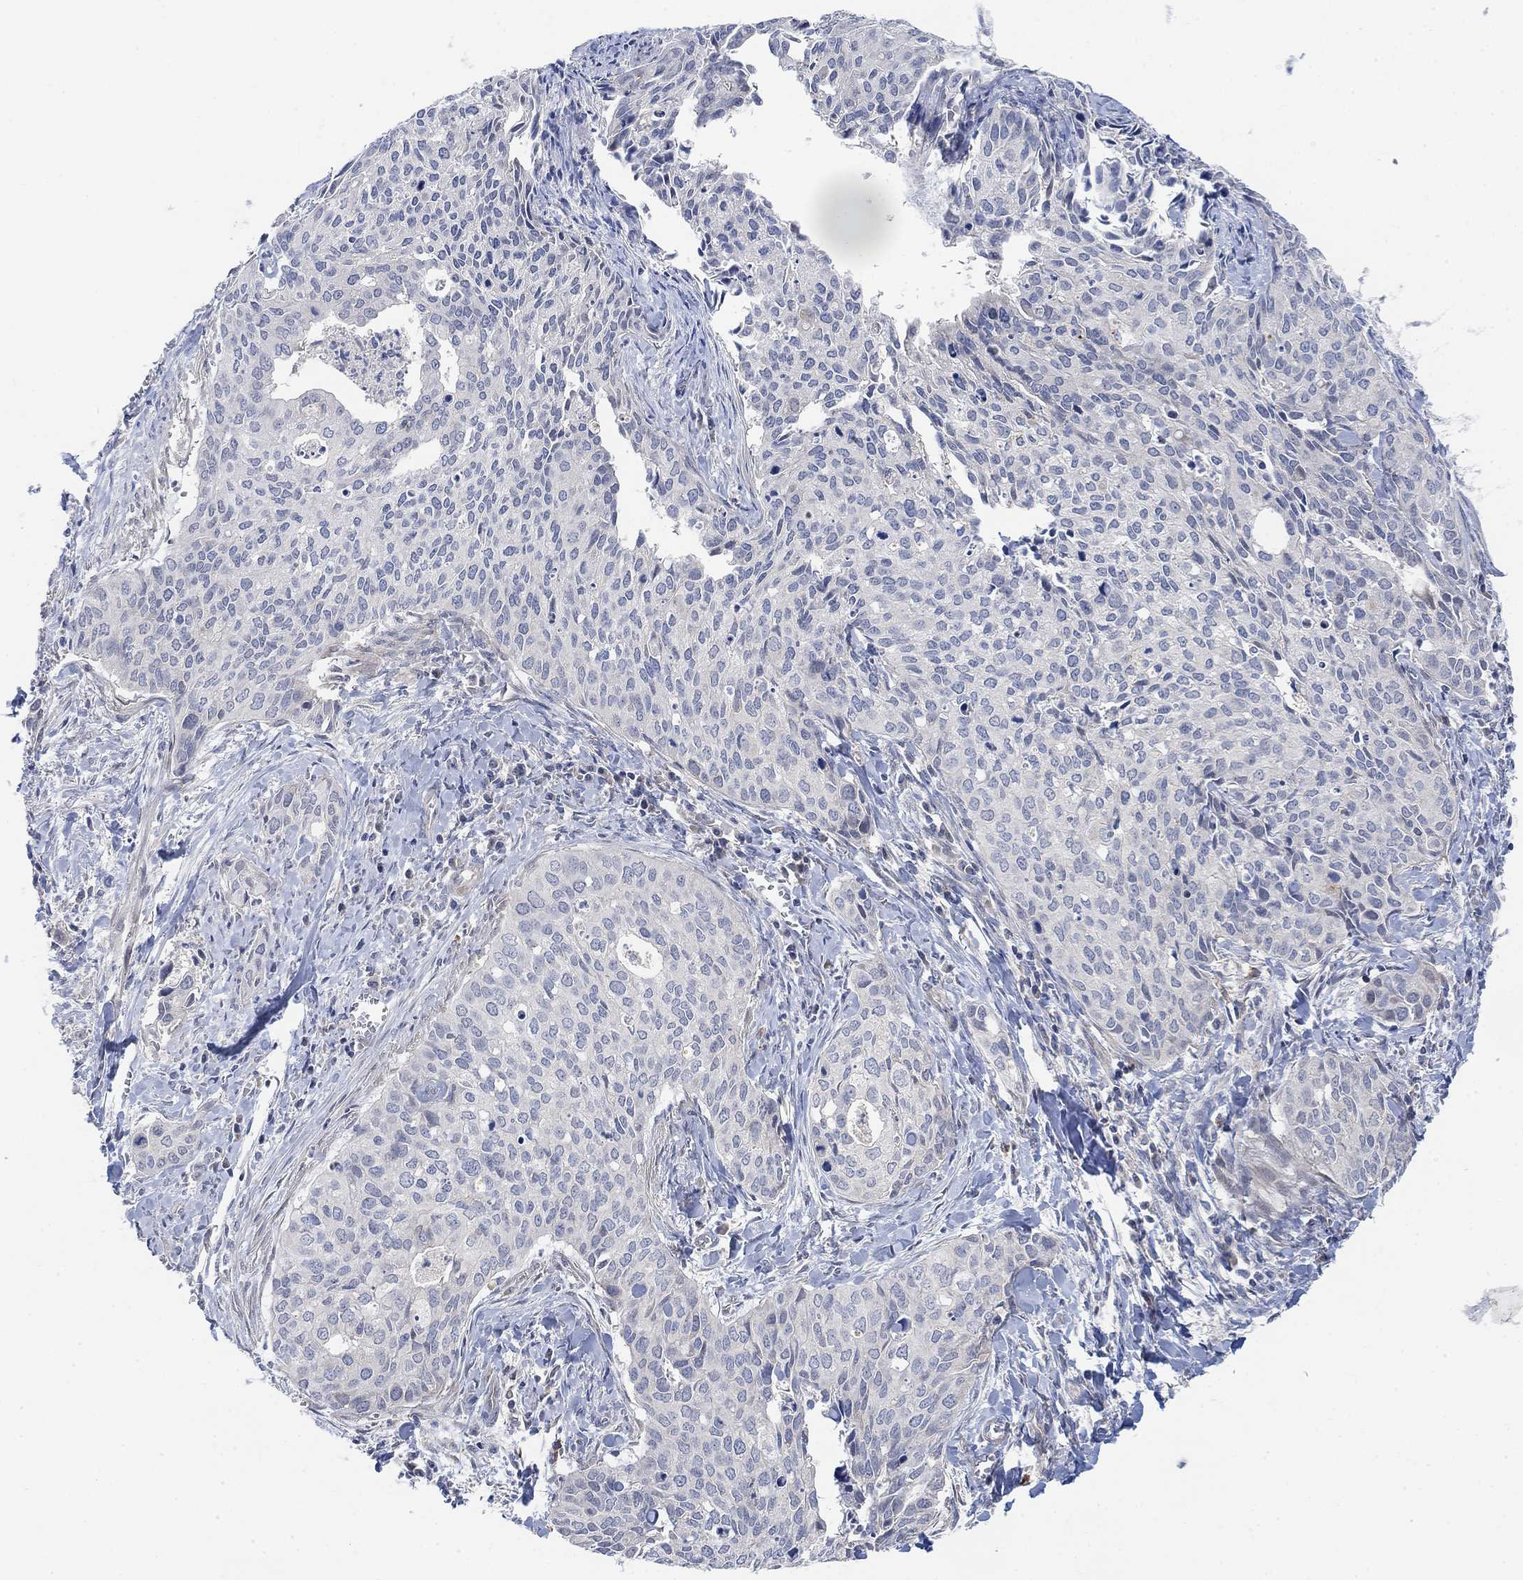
{"staining": {"intensity": "negative", "quantity": "none", "location": "none"}, "tissue": "cervical cancer", "cell_type": "Tumor cells", "image_type": "cancer", "snomed": [{"axis": "morphology", "description": "Squamous cell carcinoma, NOS"}, {"axis": "topography", "description": "Cervix"}], "caption": "Immunohistochemistry photomicrograph of neoplastic tissue: human squamous cell carcinoma (cervical) stained with DAB (3,3'-diaminobenzidine) exhibits no significant protein expression in tumor cells.", "gene": "HCRTR1", "patient": {"sex": "female", "age": 29}}